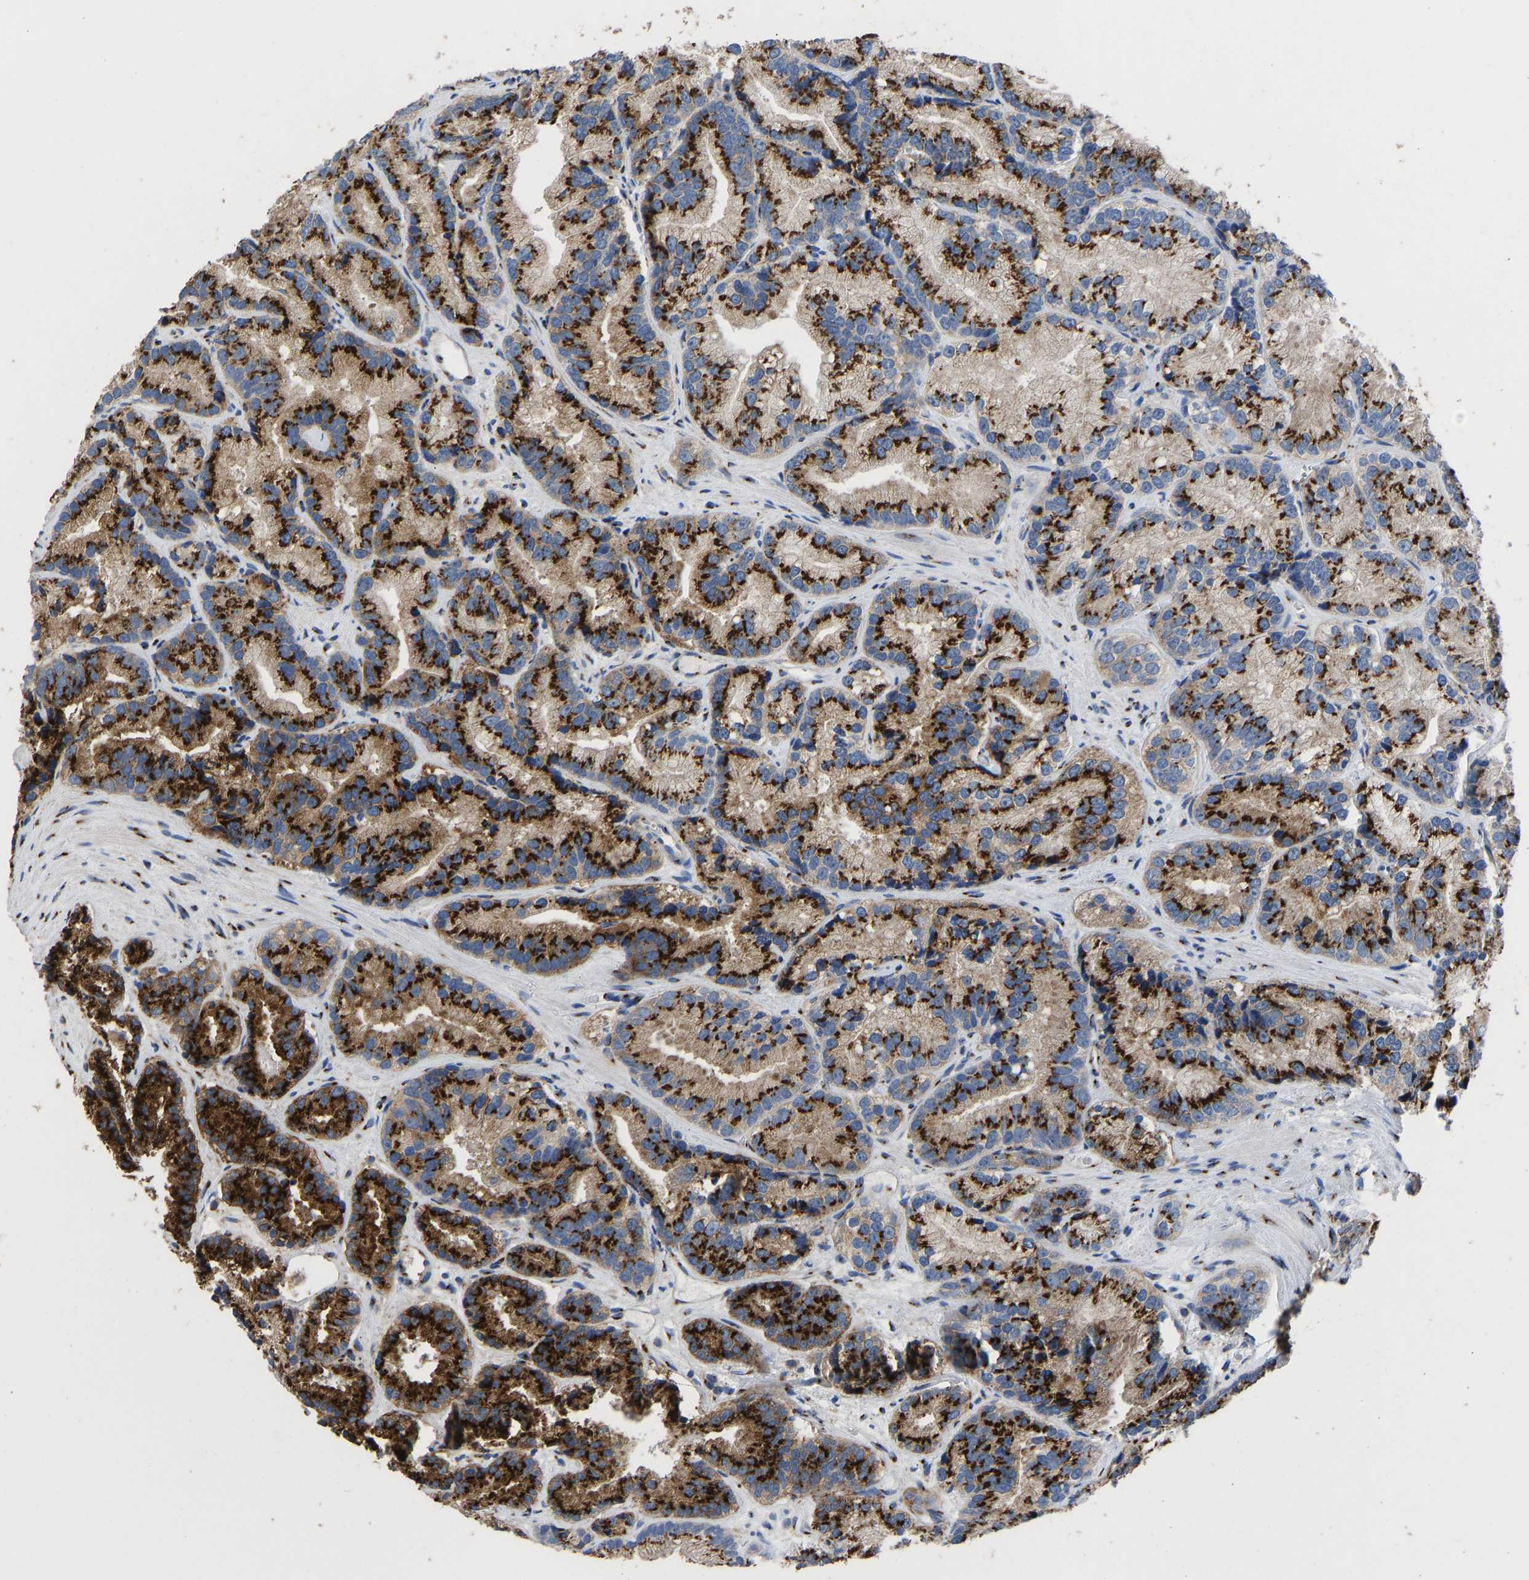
{"staining": {"intensity": "strong", "quantity": ">75%", "location": "cytoplasmic/membranous"}, "tissue": "prostate cancer", "cell_type": "Tumor cells", "image_type": "cancer", "snomed": [{"axis": "morphology", "description": "Adenocarcinoma, Low grade"}, {"axis": "topography", "description": "Prostate"}], "caption": "Prostate cancer (adenocarcinoma (low-grade)) stained with a protein marker exhibits strong staining in tumor cells.", "gene": "TMEM87A", "patient": {"sex": "male", "age": 89}}